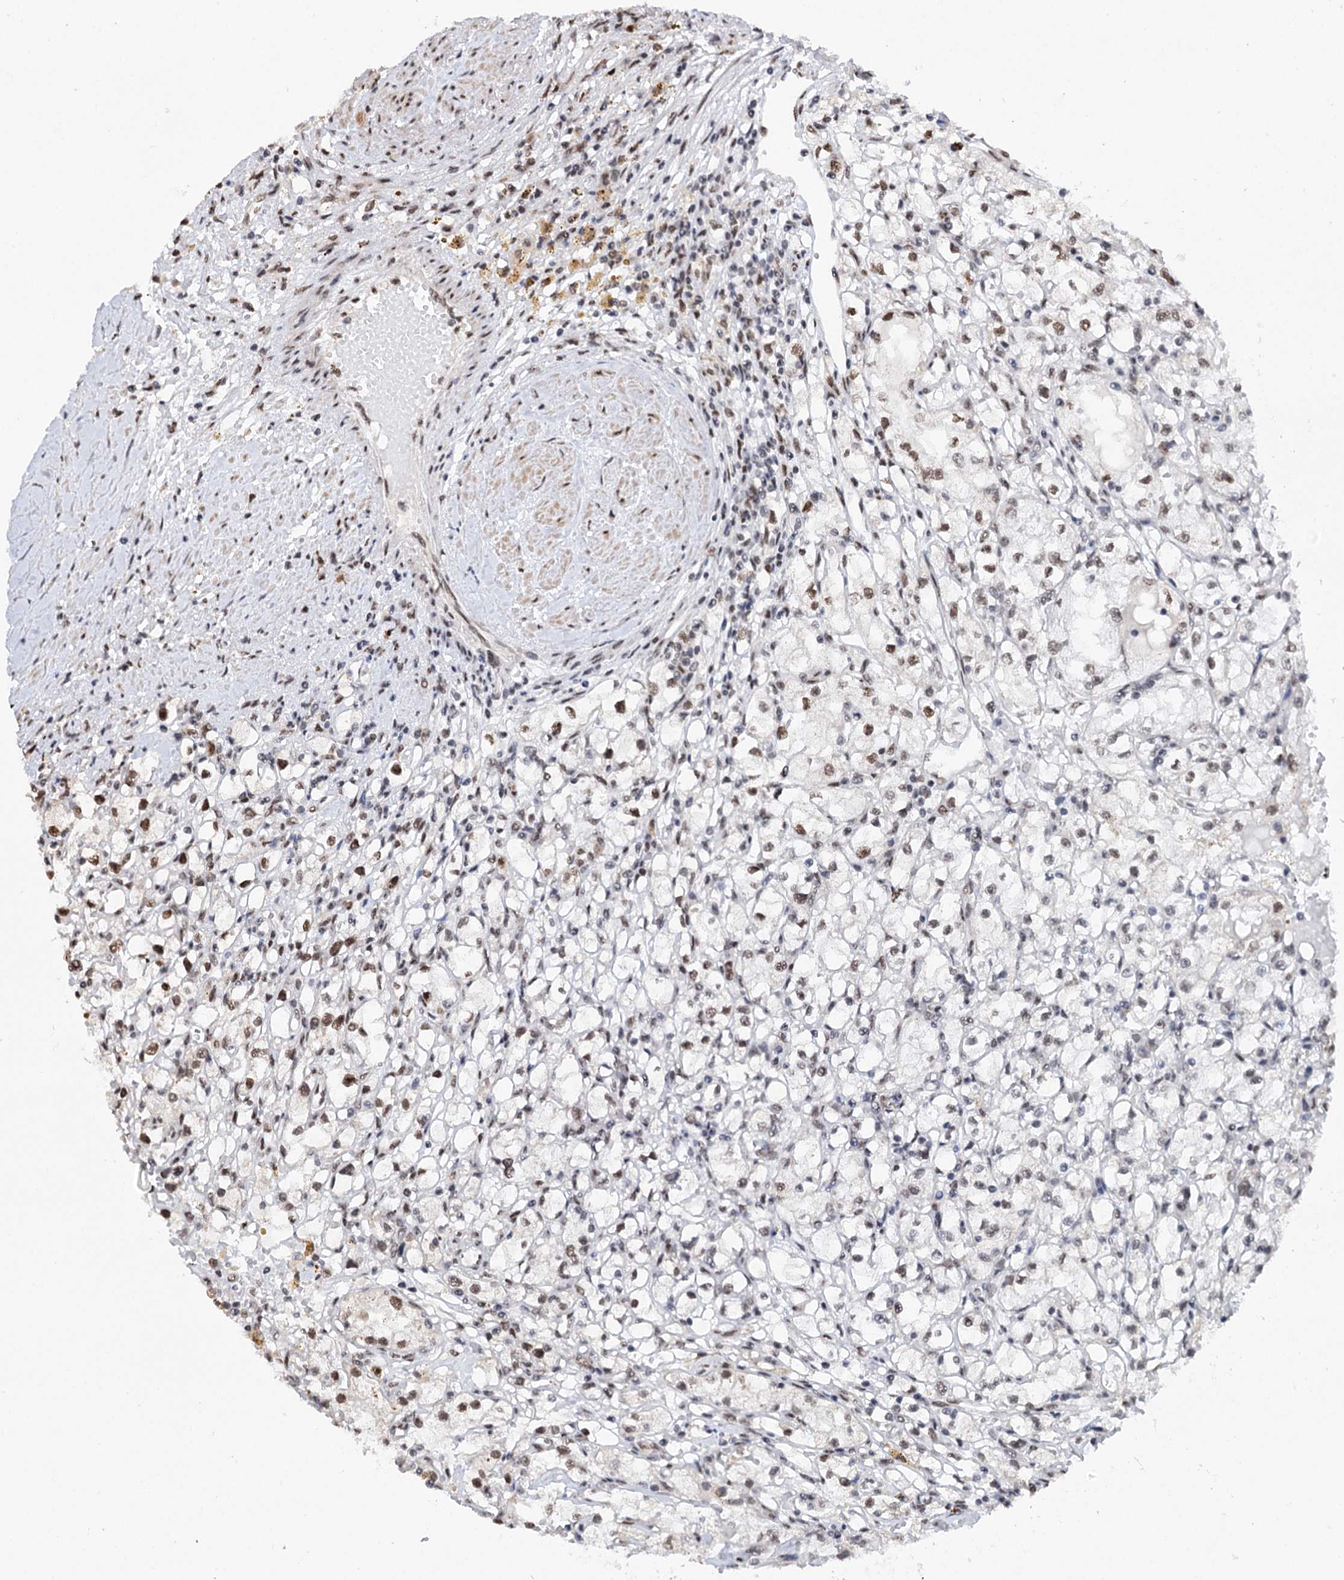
{"staining": {"intensity": "weak", "quantity": "<25%", "location": "nuclear"}, "tissue": "renal cancer", "cell_type": "Tumor cells", "image_type": "cancer", "snomed": [{"axis": "morphology", "description": "Adenocarcinoma, NOS"}, {"axis": "topography", "description": "Kidney"}], "caption": "The photomicrograph displays no staining of tumor cells in renal cancer.", "gene": "MATR3", "patient": {"sex": "male", "age": 56}}